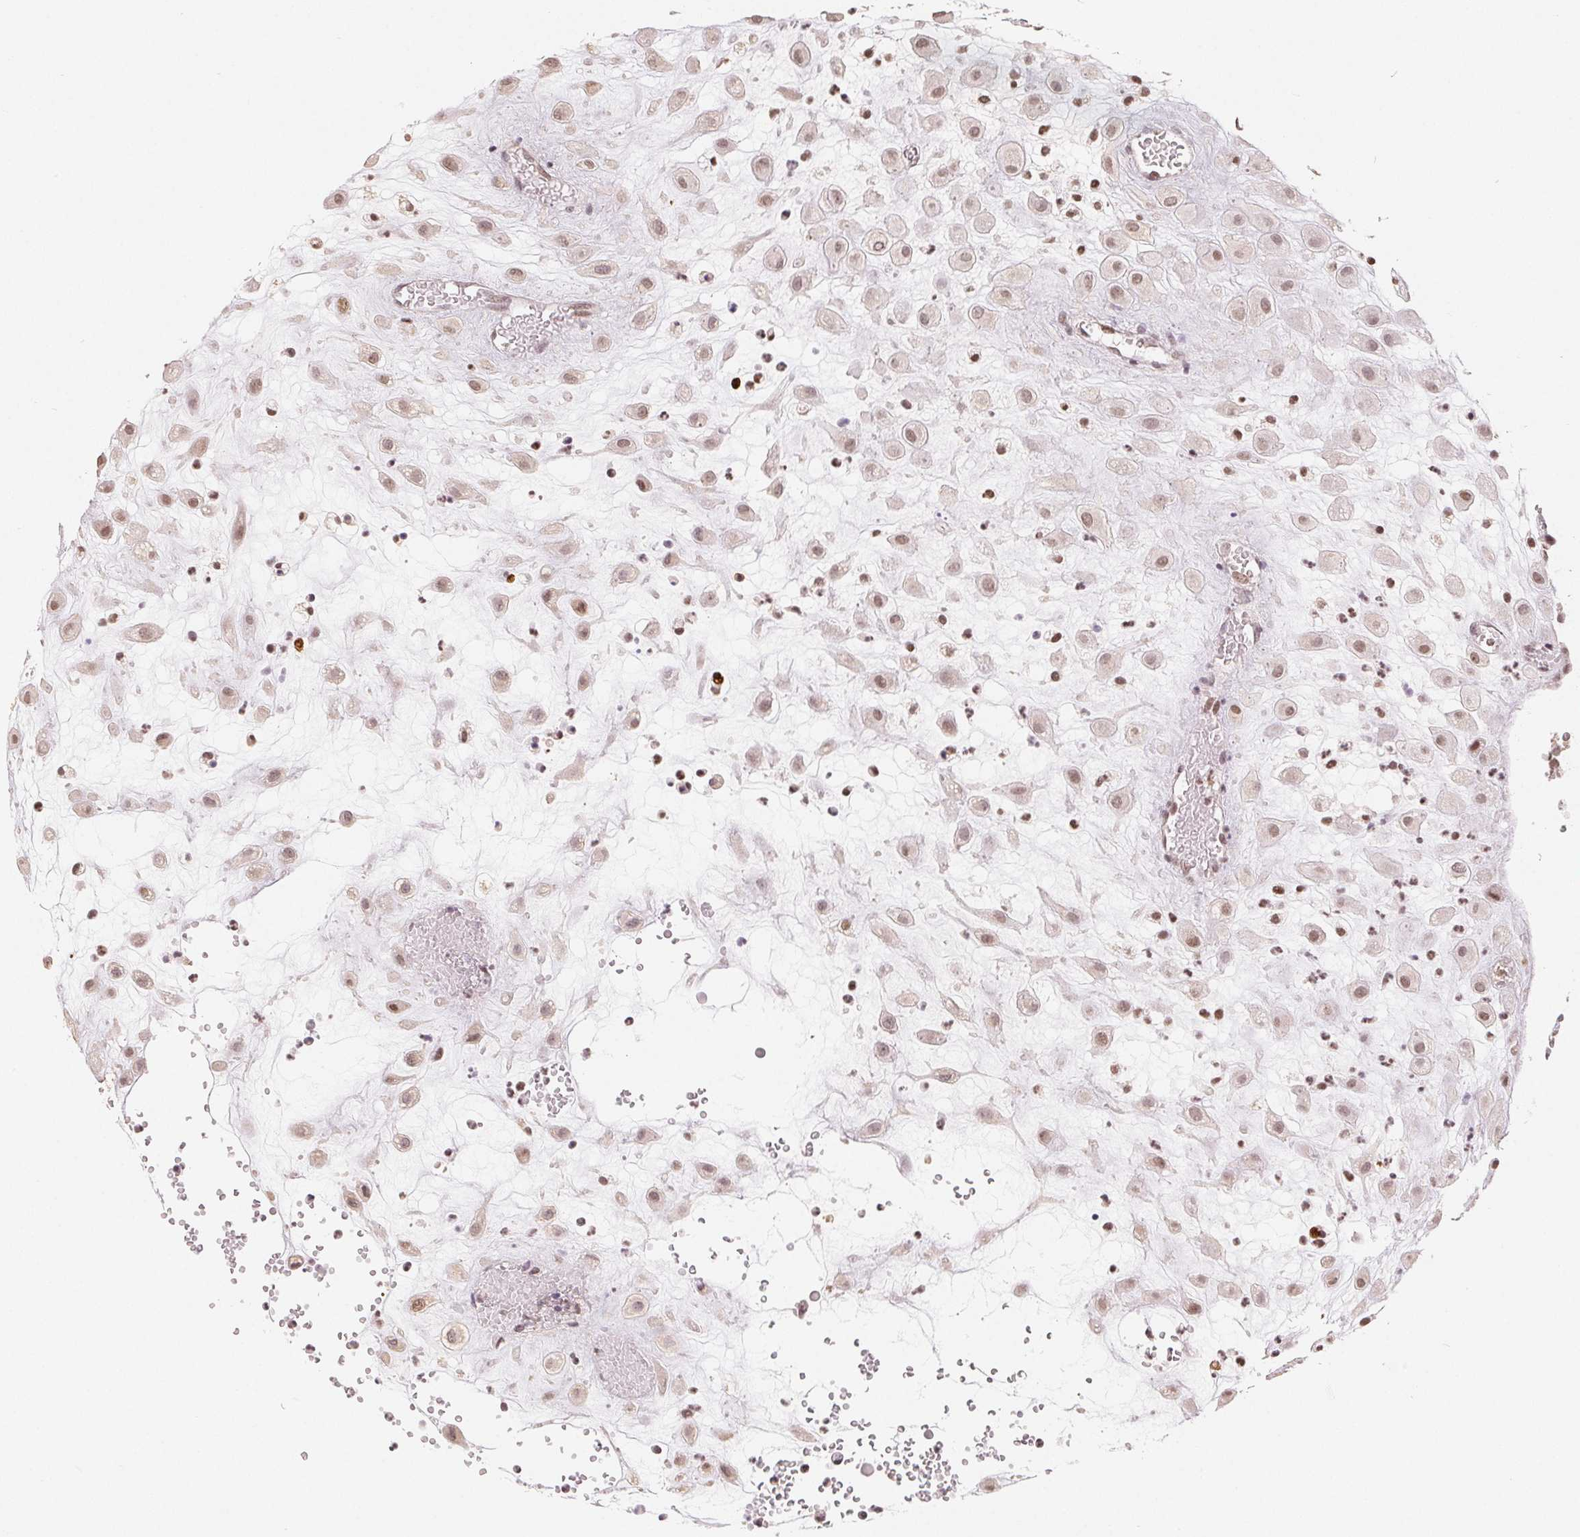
{"staining": {"intensity": "weak", "quantity": ">75%", "location": "nuclear"}, "tissue": "placenta", "cell_type": "Decidual cells", "image_type": "normal", "snomed": [{"axis": "morphology", "description": "Normal tissue, NOS"}, {"axis": "topography", "description": "Placenta"}], "caption": "A brown stain highlights weak nuclear positivity of a protein in decidual cells of normal human placenta.", "gene": "CCDC138", "patient": {"sex": "female", "age": 24}}